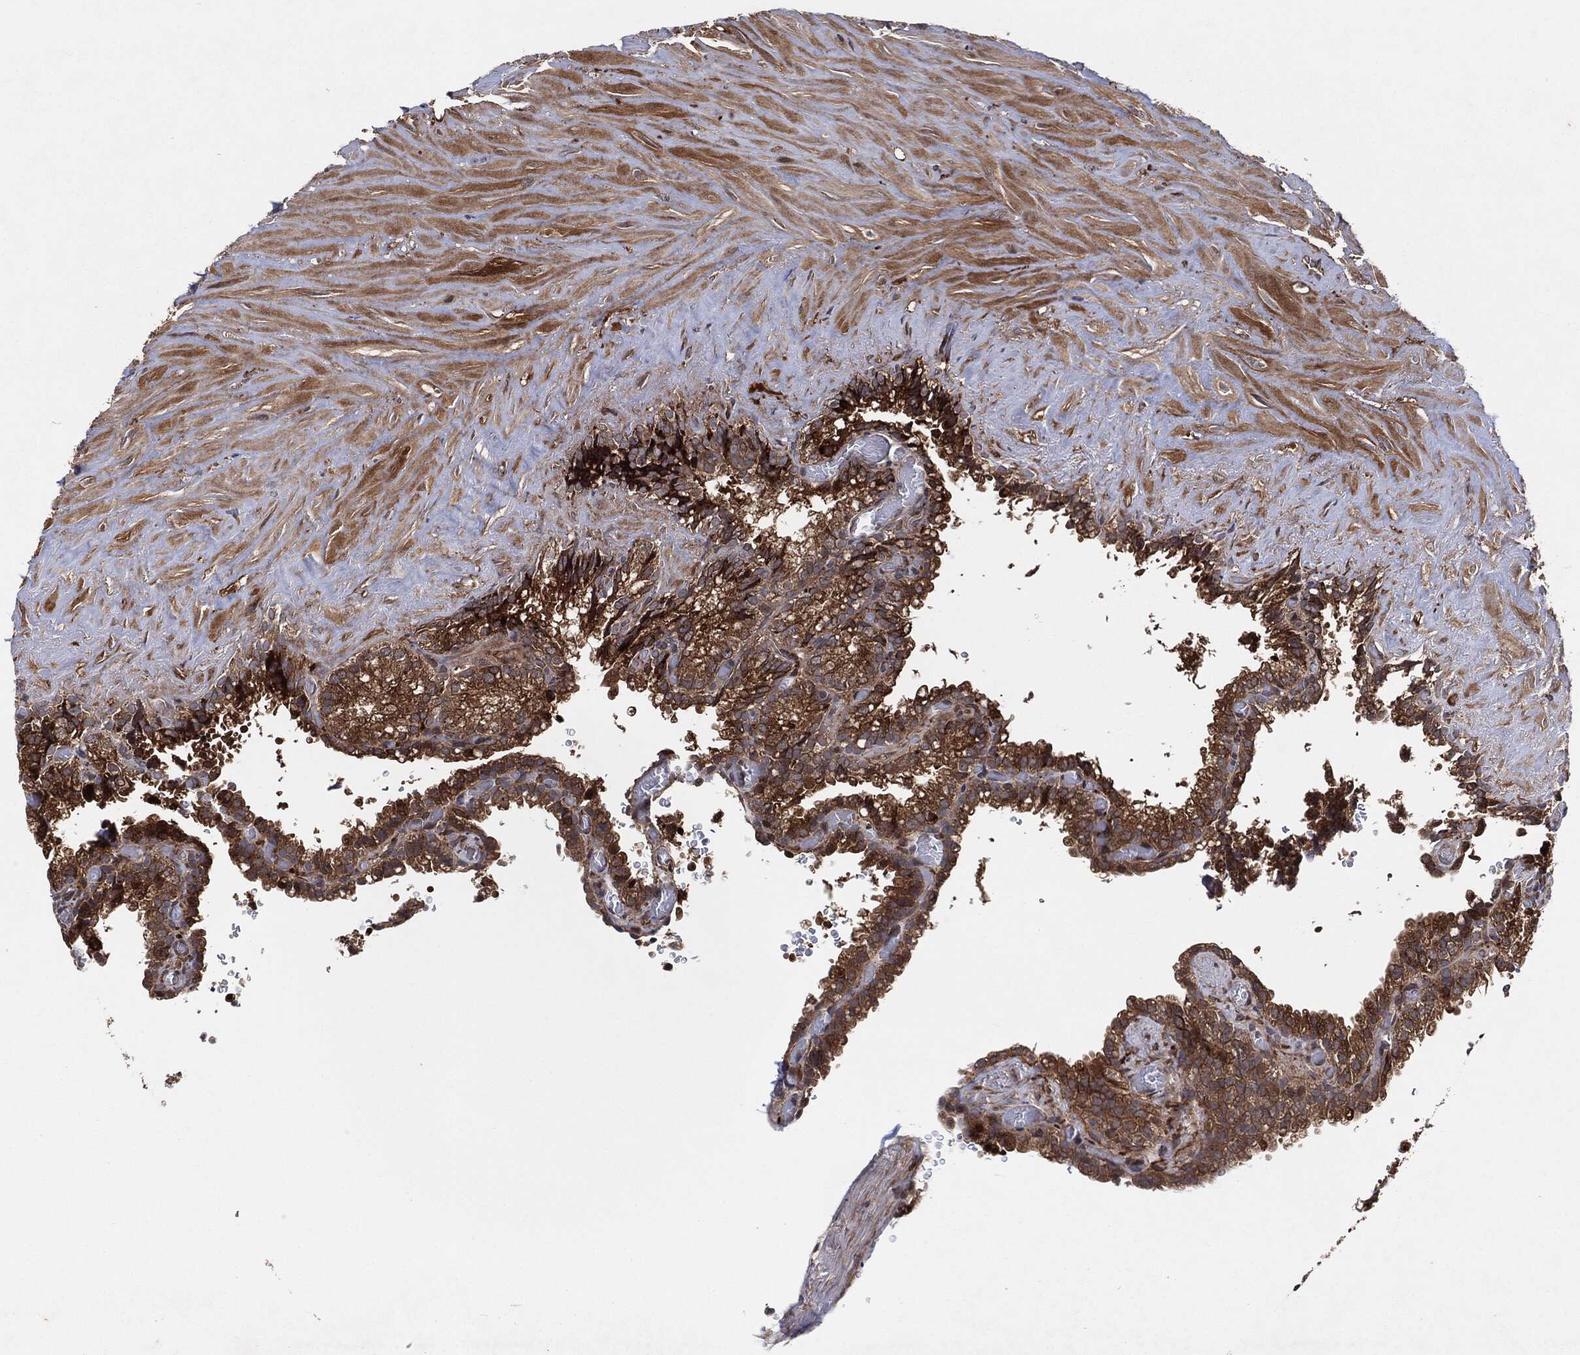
{"staining": {"intensity": "strong", "quantity": ">75%", "location": "cytoplasmic/membranous"}, "tissue": "seminal vesicle", "cell_type": "Glandular cells", "image_type": "normal", "snomed": [{"axis": "morphology", "description": "Normal tissue, NOS"}, {"axis": "topography", "description": "Seminal veicle"}], "caption": "Unremarkable seminal vesicle was stained to show a protein in brown. There is high levels of strong cytoplasmic/membranous positivity in approximately >75% of glandular cells. Using DAB (brown) and hematoxylin (blue) stains, captured at high magnification using brightfield microscopy.", "gene": "BCAR1", "patient": {"sex": "male", "age": 67}}